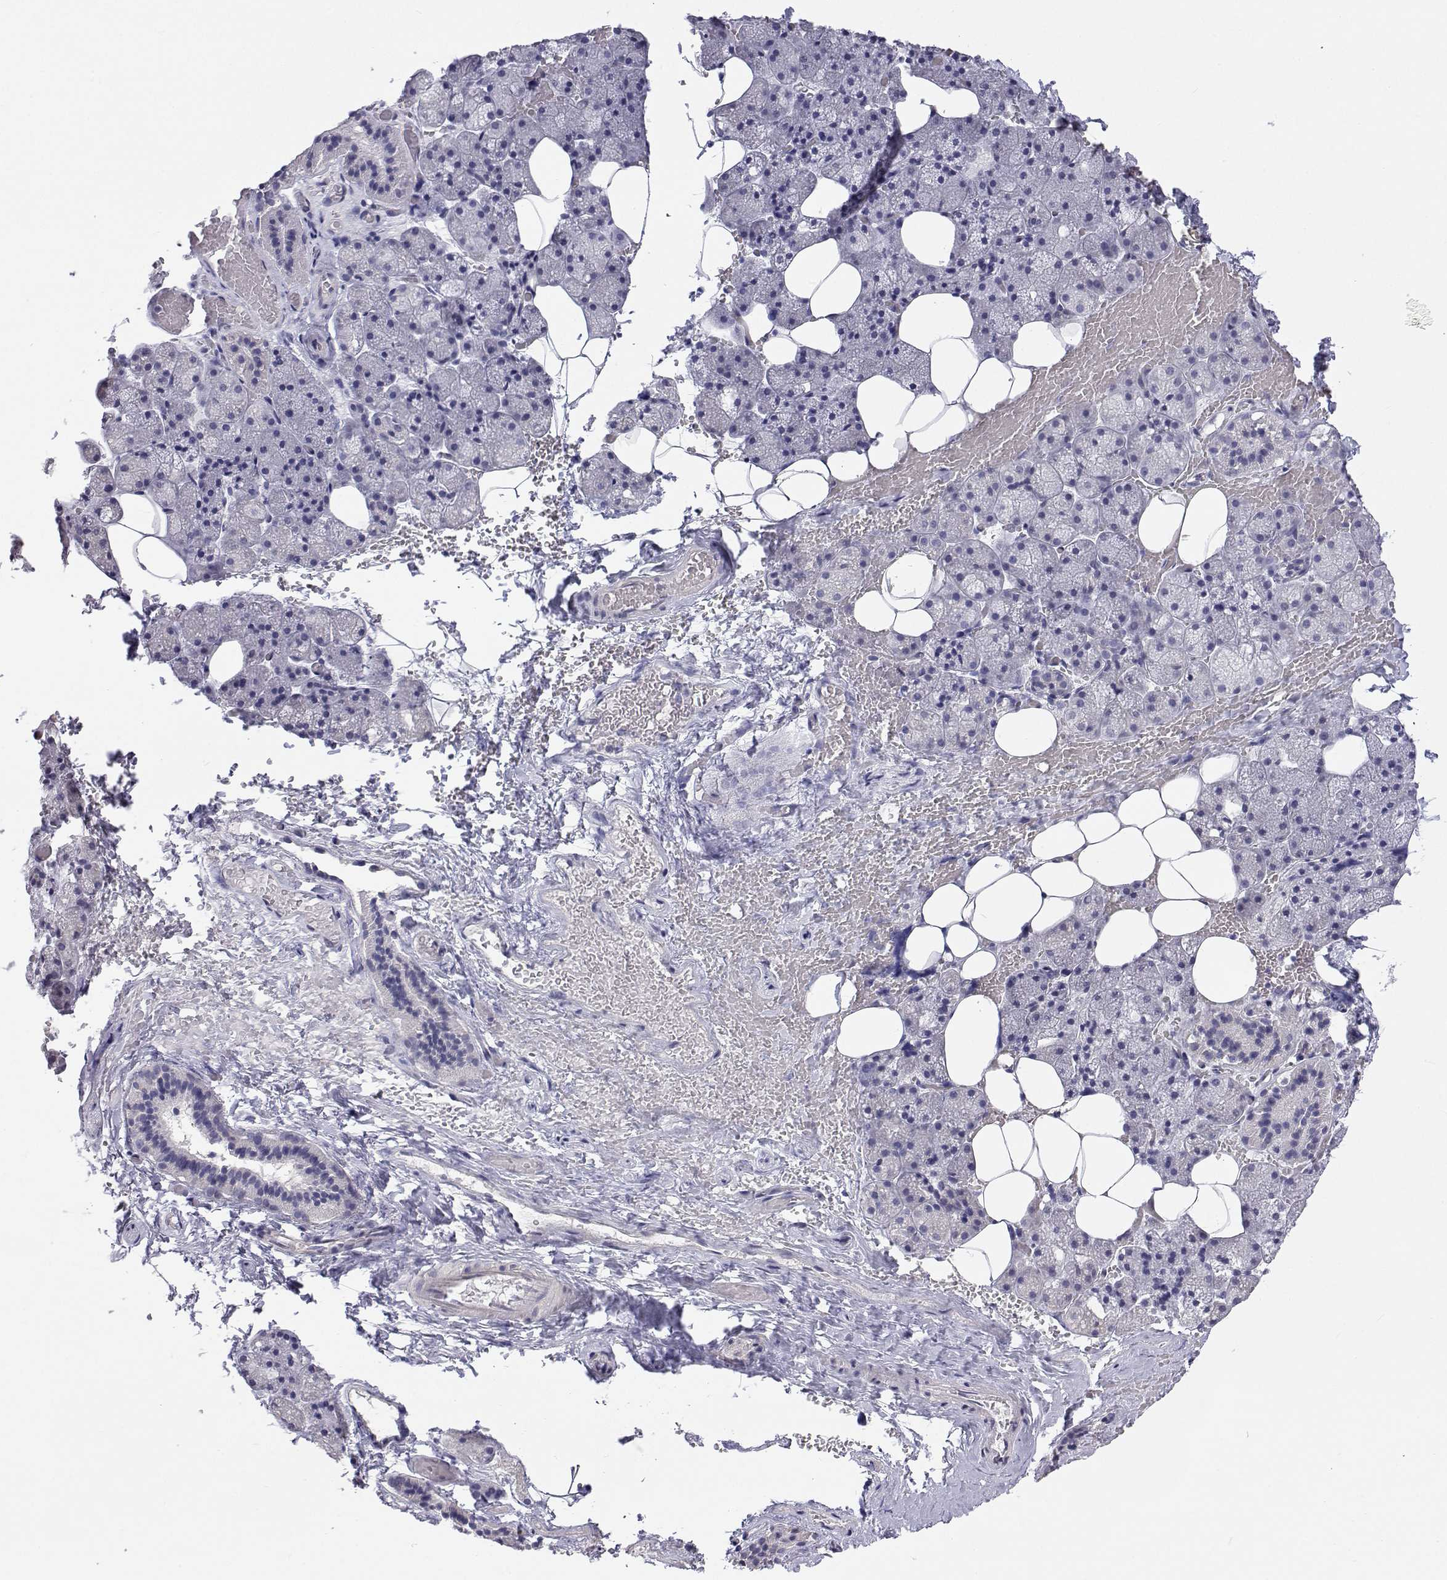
{"staining": {"intensity": "negative", "quantity": "none", "location": "none"}, "tissue": "salivary gland", "cell_type": "Glandular cells", "image_type": "normal", "snomed": [{"axis": "morphology", "description": "Normal tissue, NOS"}, {"axis": "topography", "description": "Salivary gland"}, {"axis": "topography", "description": "Peripheral nerve tissue"}], "caption": "This is a micrograph of IHC staining of unremarkable salivary gland, which shows no positivity in glandular cells.", "gene": "ANKRD65", "patient": {"sex": "male", "age": 38}}